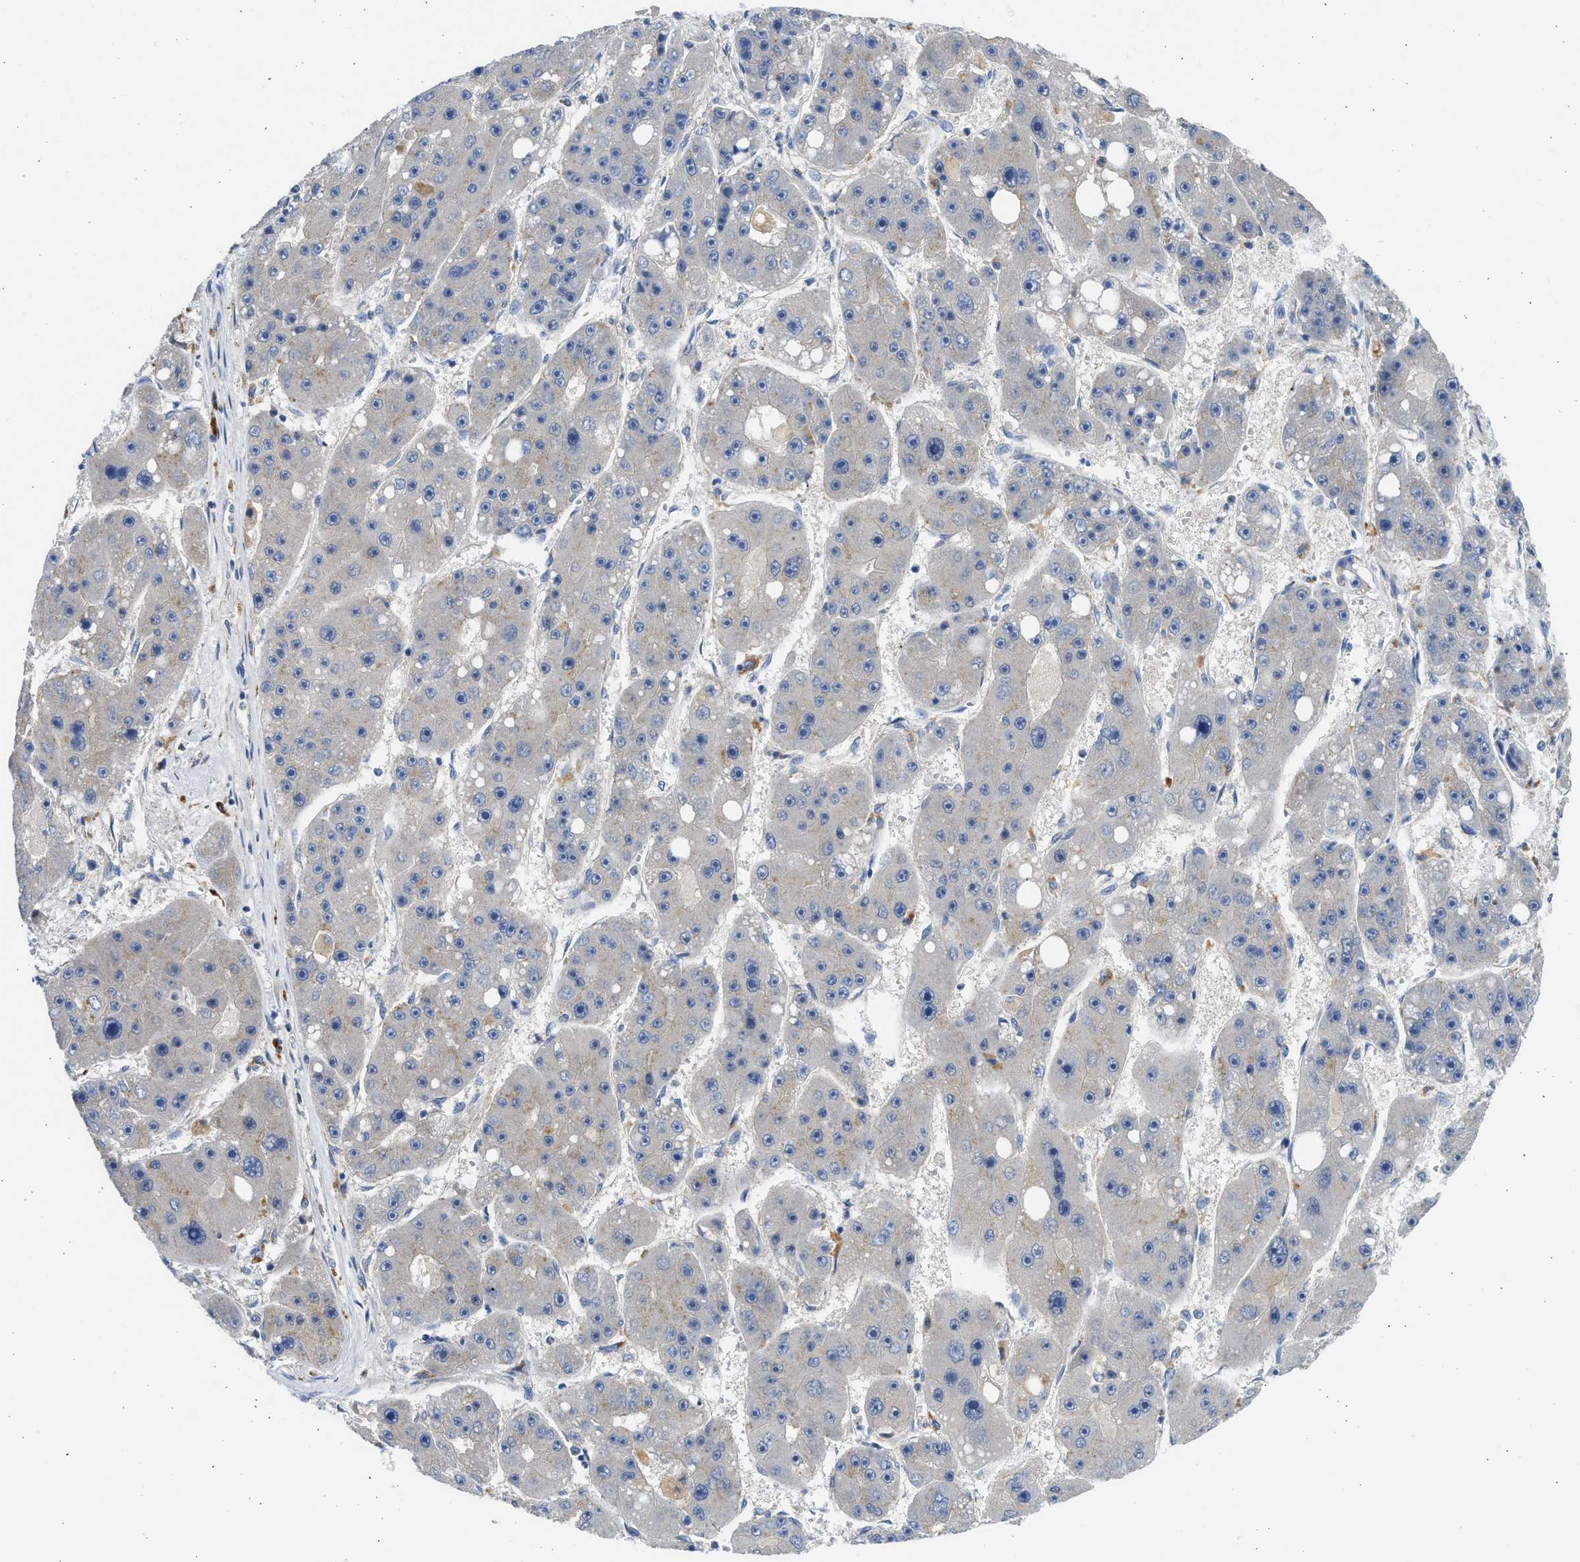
{"staining": {"intensity": "negative", "quantity": "none", "location": "none"}, "tissue": "liver cancer", "cell_type": "Tumor cells", "image_type": "cancer", "snomed": [{"axis": "morphology", "description": "Carcinoma, Hepatocellular, NOS"}, {"axis": "topography", "description": "Liver"}], "caption": "Histopathology image shows no protein staining in tumor cells of liver hepatocellular carcinoma tissue. Nuclei are stained in blue.", "gene": "CSRNP2", "patient": {"sex": "female", "age": 61}}